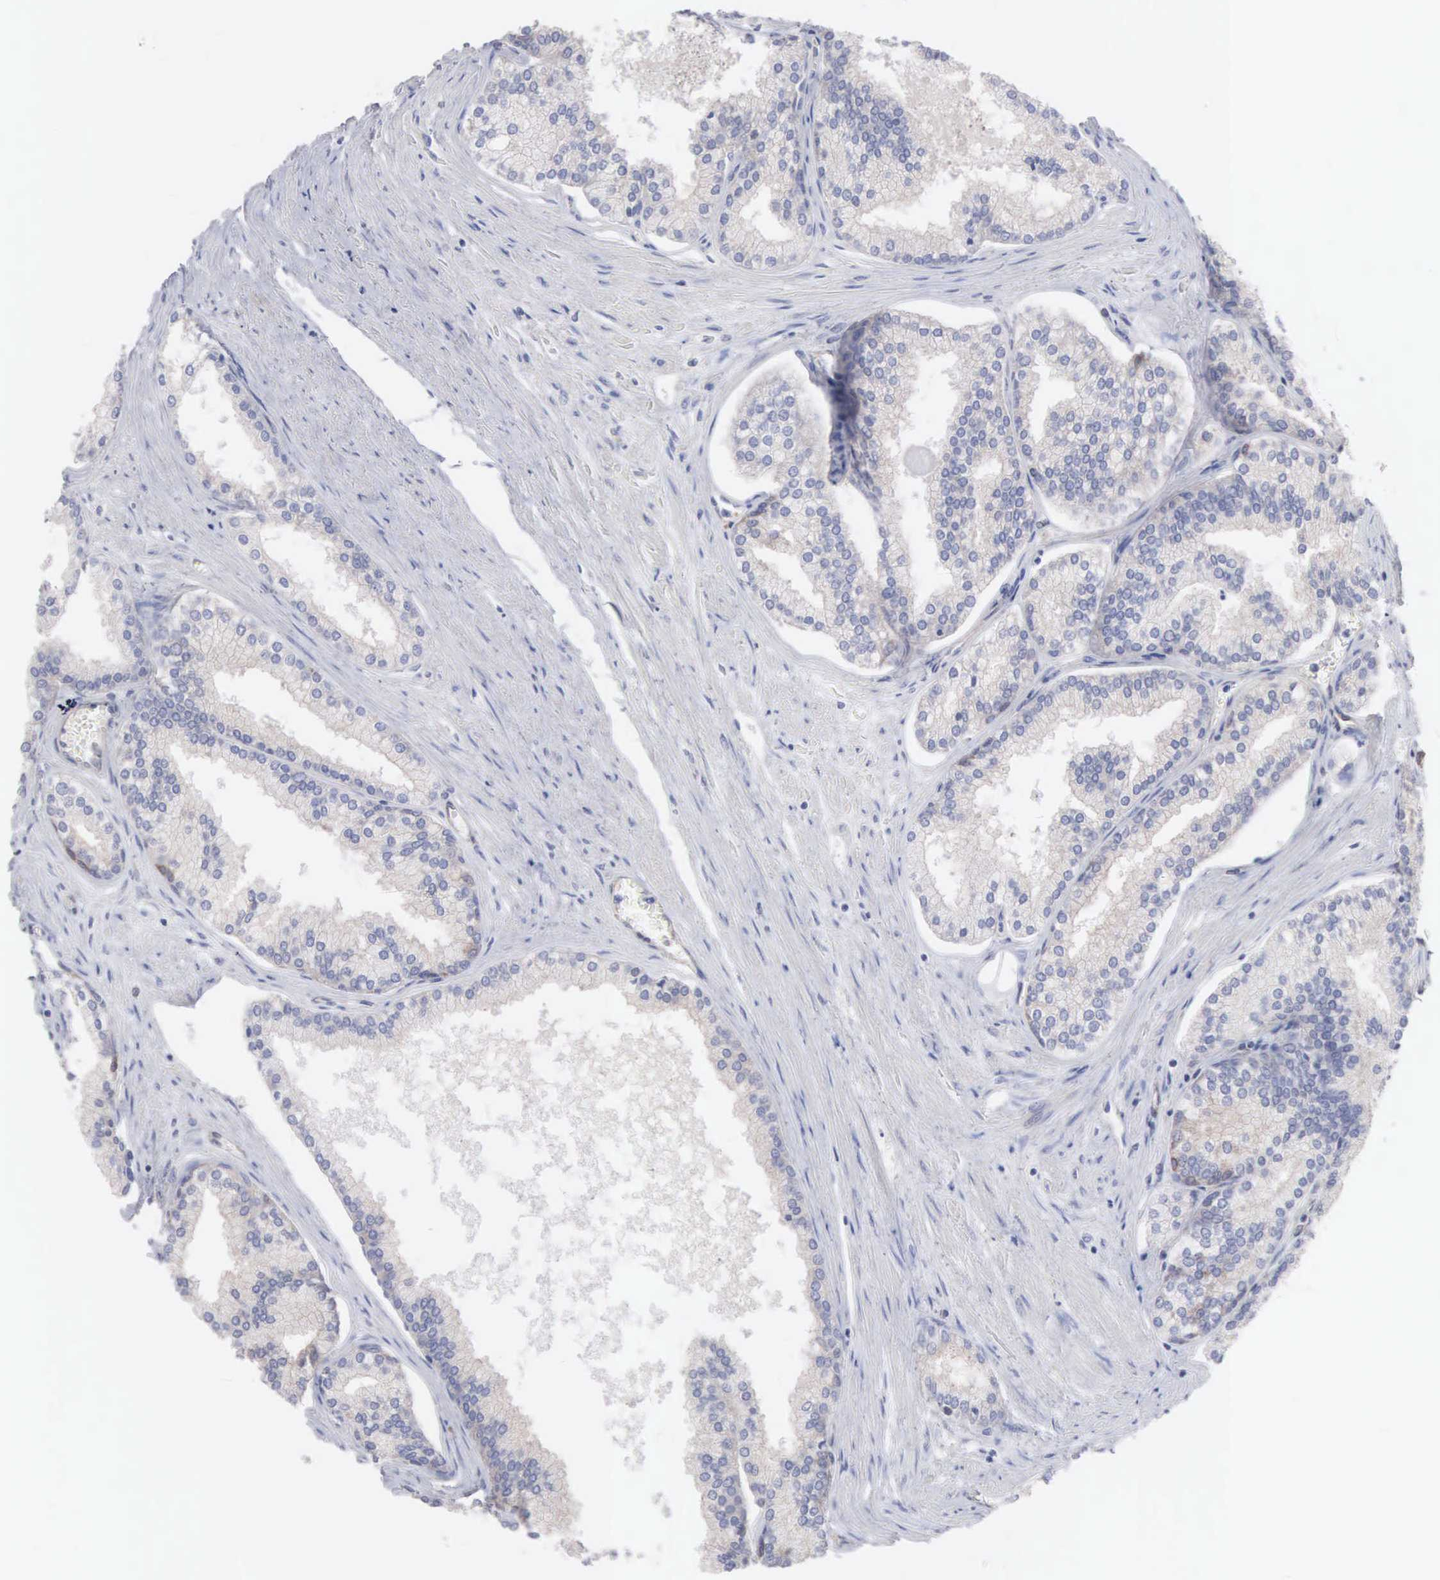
{"staining": {"intensity": "moderate", "quantity": "25%-75%", "location": "cytoplasmic/membranous"}, "tissue": "prostate", "cell_type": "Glandular cells", "image_type": "normal", "snomed": [{"axis": "morphology", "description": "Normal tissue, NOS"}, {"axis": "topography", "description": "Prostate"}], "caption": "Immunohistochemistry (IHC) micrograph of unremarkable prostate: prostate stained using immunohistochemistry (IHC) displays medium levels of moderate protein expression localized specifically in the cytoplasmic/membranous of glandular cells, appearing as a cytoplasmic/membranous brown color.", "gene": "MTHFD1", "patient": {"sex": "male", "age": 68}}